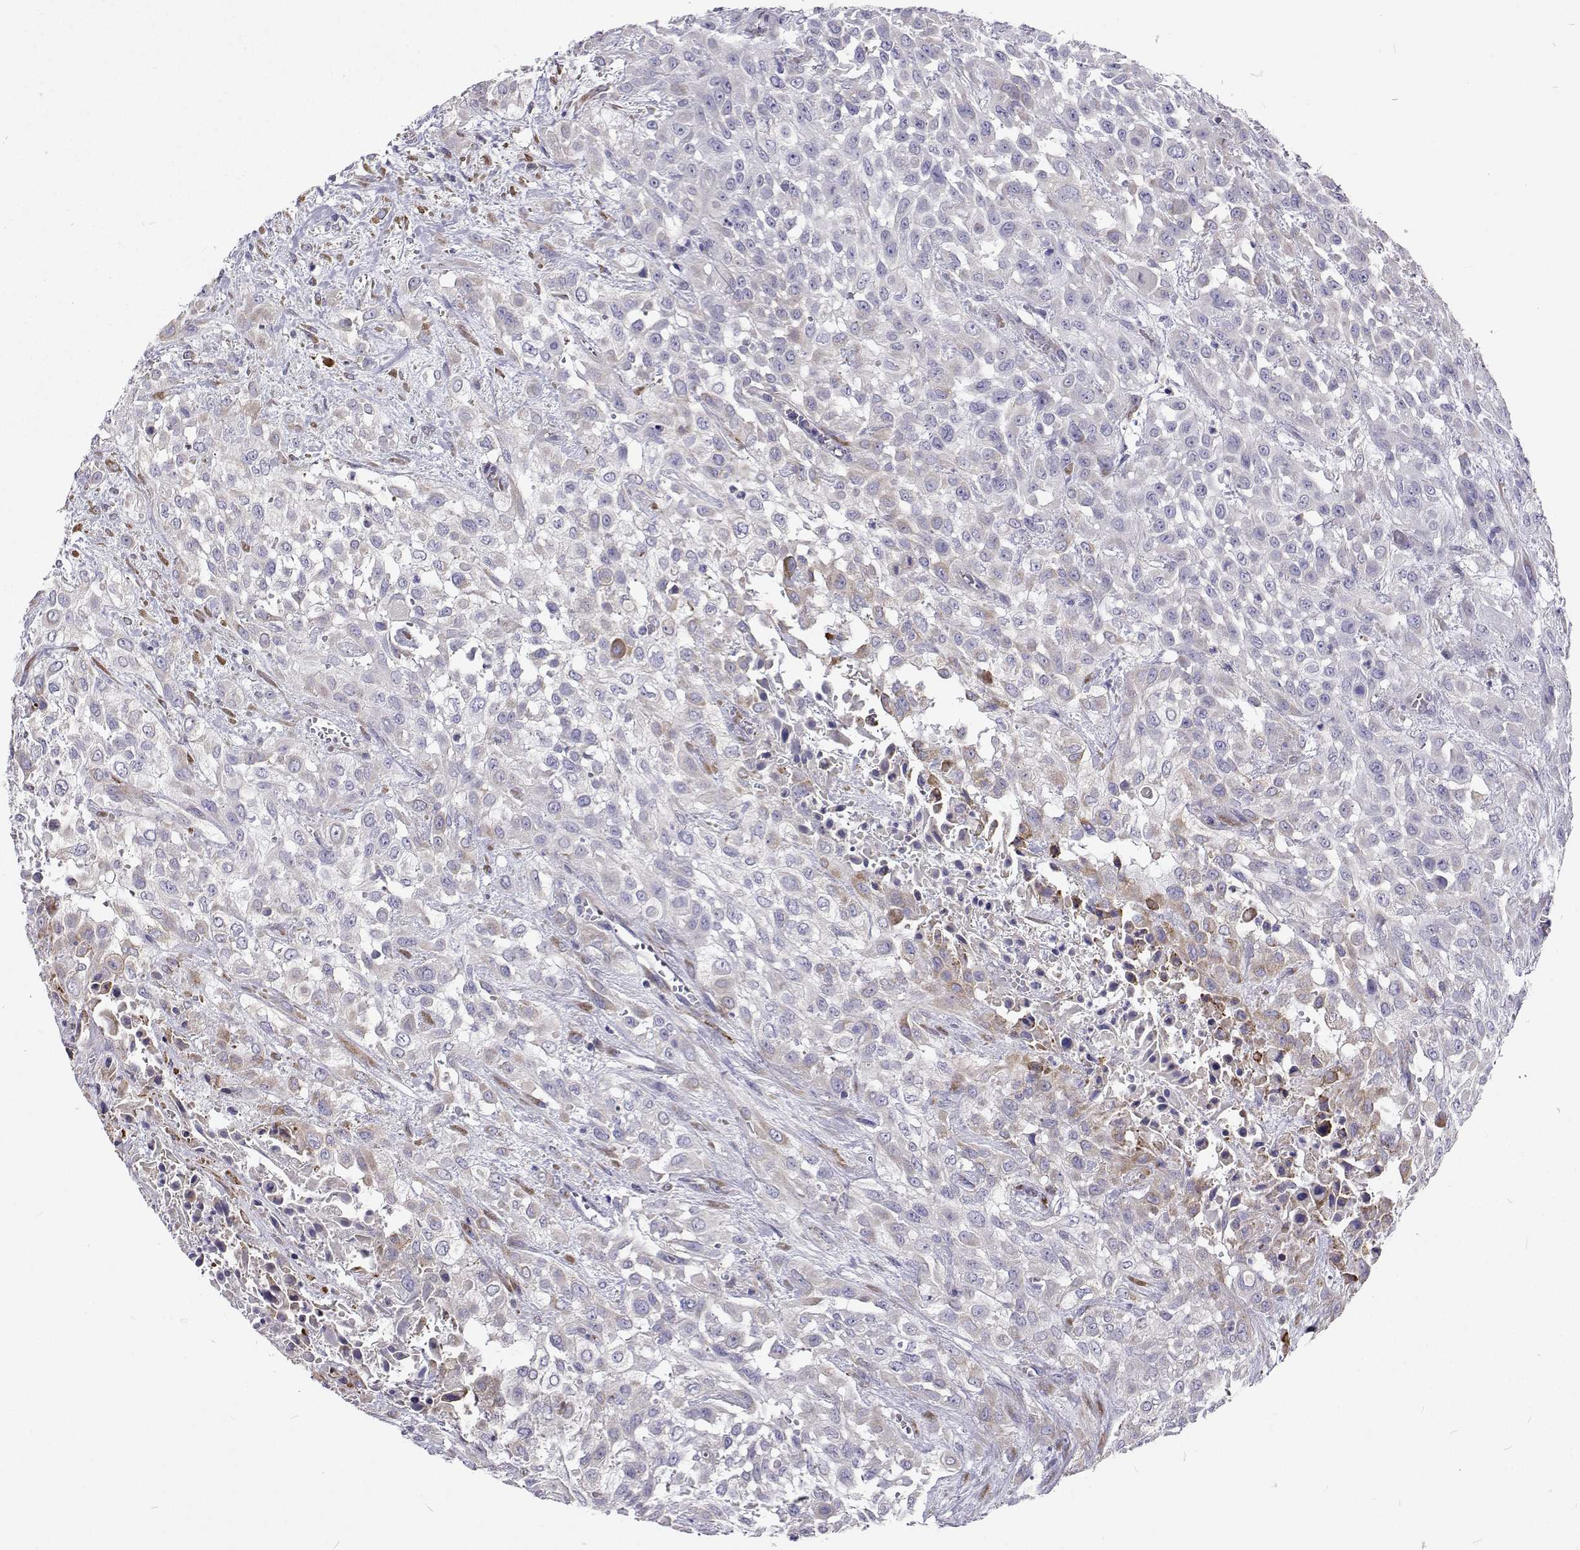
{"staining": {"intensity": "weak", "quantity": "<25%", "location": "cytoplasmic/membranous"}, "tissue": "urothelial cancer", "cell_type": "Tumor cells", "image_type": "cancer", "snomed": [{"axis": "morphology", "description": "Urothelial carcinoma, High grade"}, {"axis": "topography", "description": "Urinary bladder"}], "caption": "This is a image of IHC staining of urothelial cancer, which shows no positivity in tumor cells. (IHC, brightfield microscopy, high magnification).", "gene": "LHFPL7", "patient": {"sex": "male", "age": 57}}